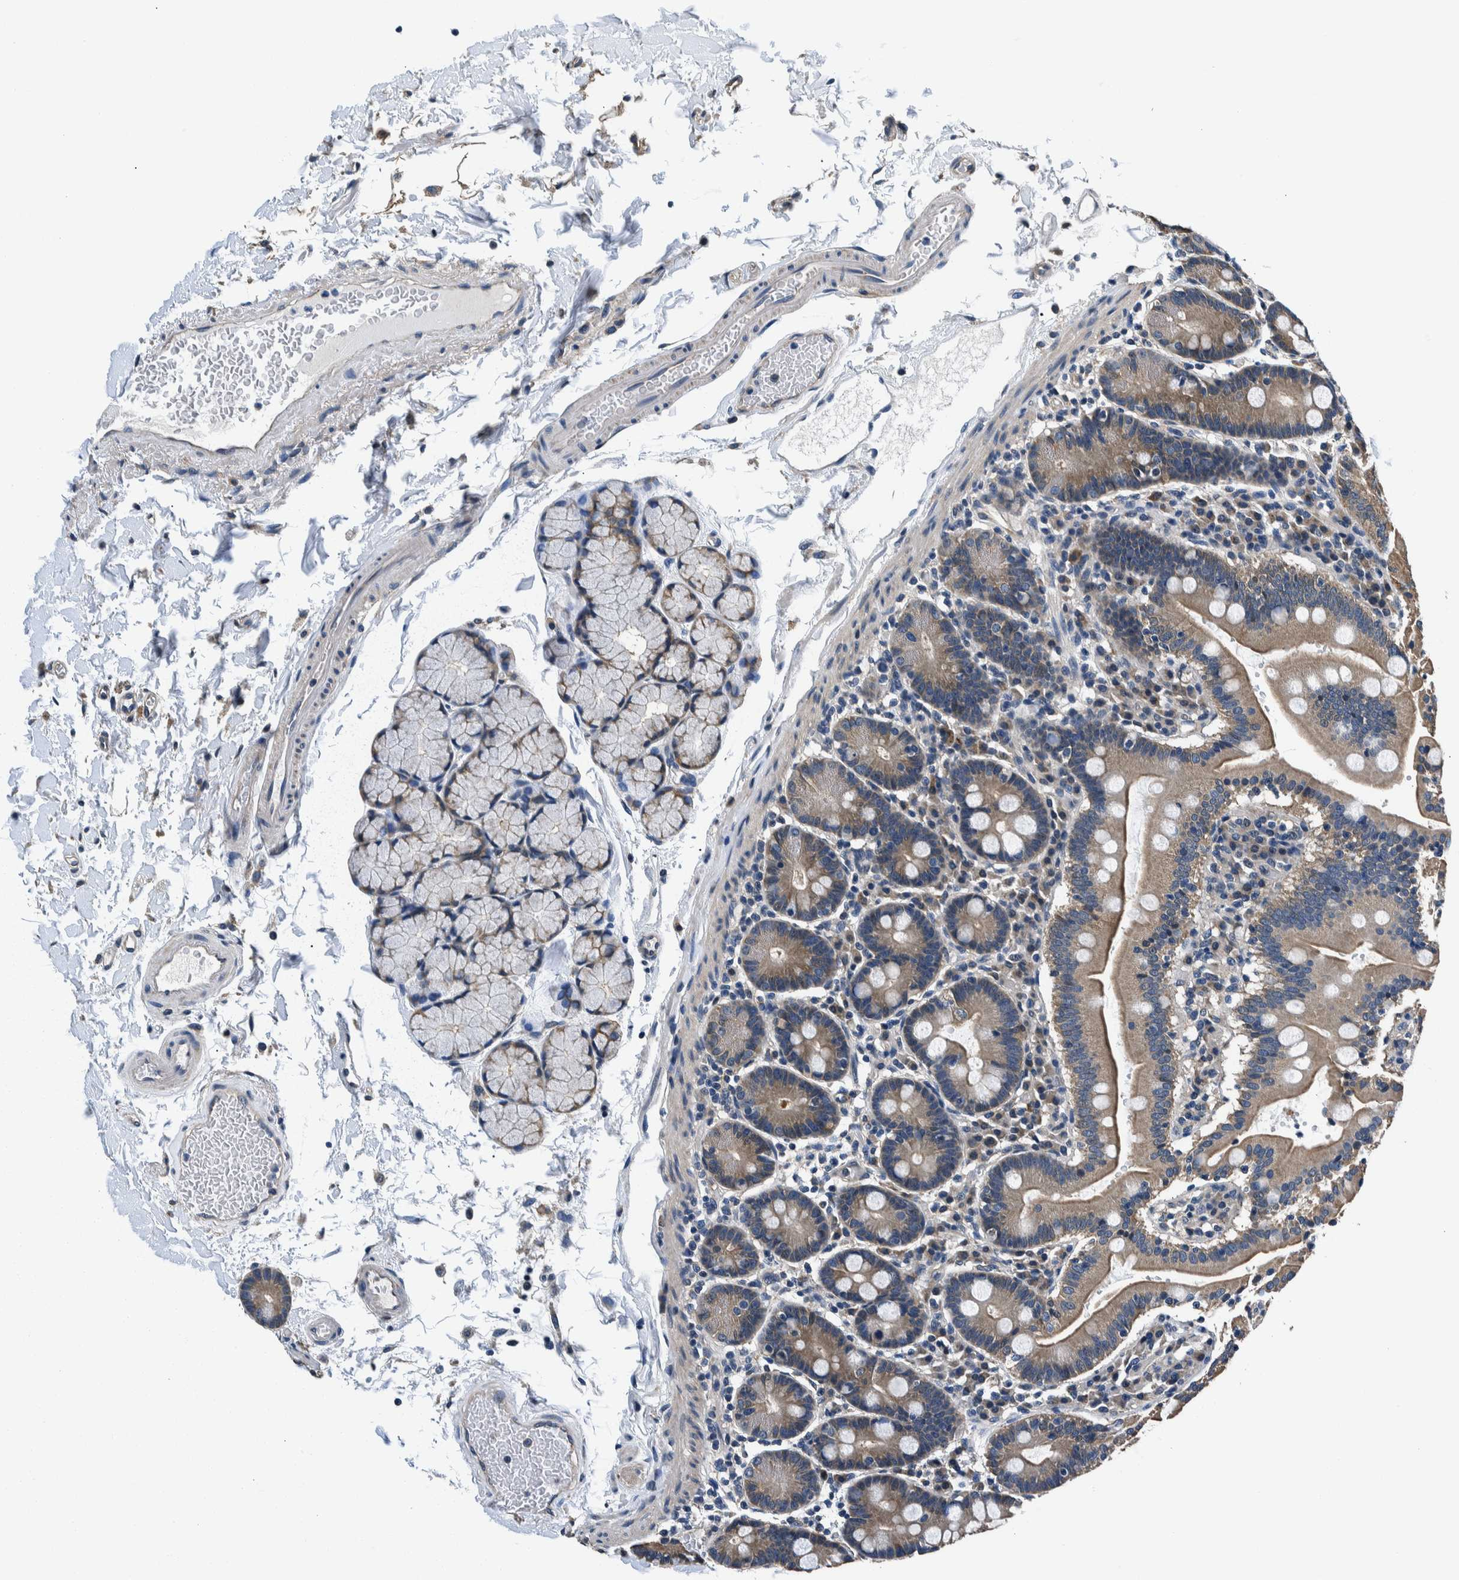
{"staining": {"intensity": "moderate", "quantity": "25%-75%", "location": "cytoplasmic/membranous"}, "tissue": "duodenum", "cell_type": "Glandular cells", "image_type": "normal", "snomed": [{"axis": "morphology", "description": "Normal tissue, NOS"}, {"axis": "topography", "description": "Small intestine, NOS"}], "caption": "Normal duodenum displays moderate cytoplasmic/membranous expression in about 25%-75% of glandular cells.", "gene": "NIBAN2", "patient": {"sex": "female", "age": 71}}